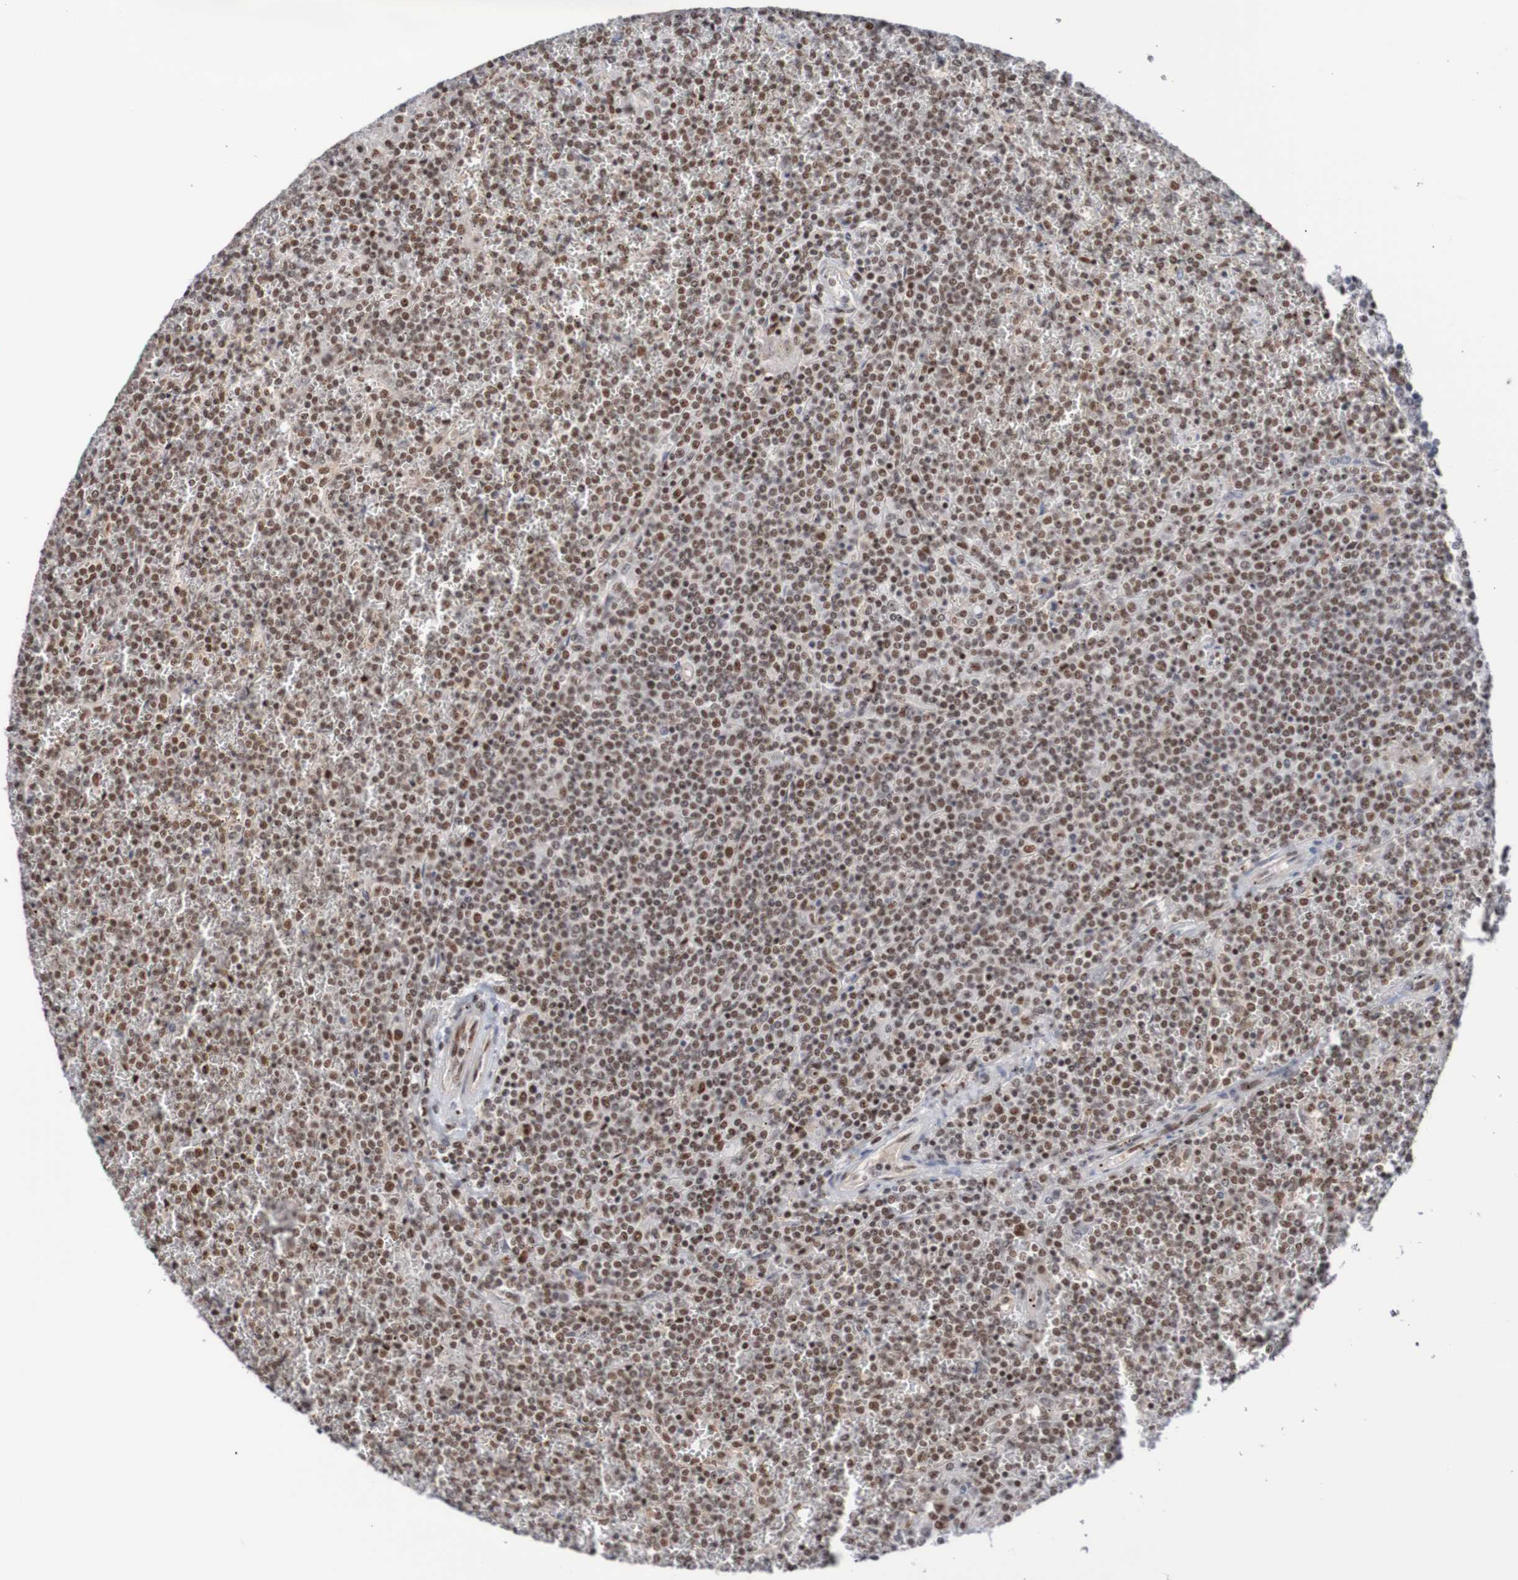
{"staining": {"intensity": "moderate", "quantity": ">75%", "location": "nuclear"}, "tissue": "lymphoma", "cell_type": "Tumor cells", "image_type": "cancer", "snomed": [{"axis": "morphology", "description": "Malignant lymphoma, non-Hodgkin's type, Low grade"}, {"axis": "topography", "description": "Spleen"}], "caption": "This image demonstrates IHC staining of human lymphoma, with medium moderate nuclear positivity in about >75% of tumor cells.", "gene": "CDC5L", "patient": {"sex": "female", "age": 19}}